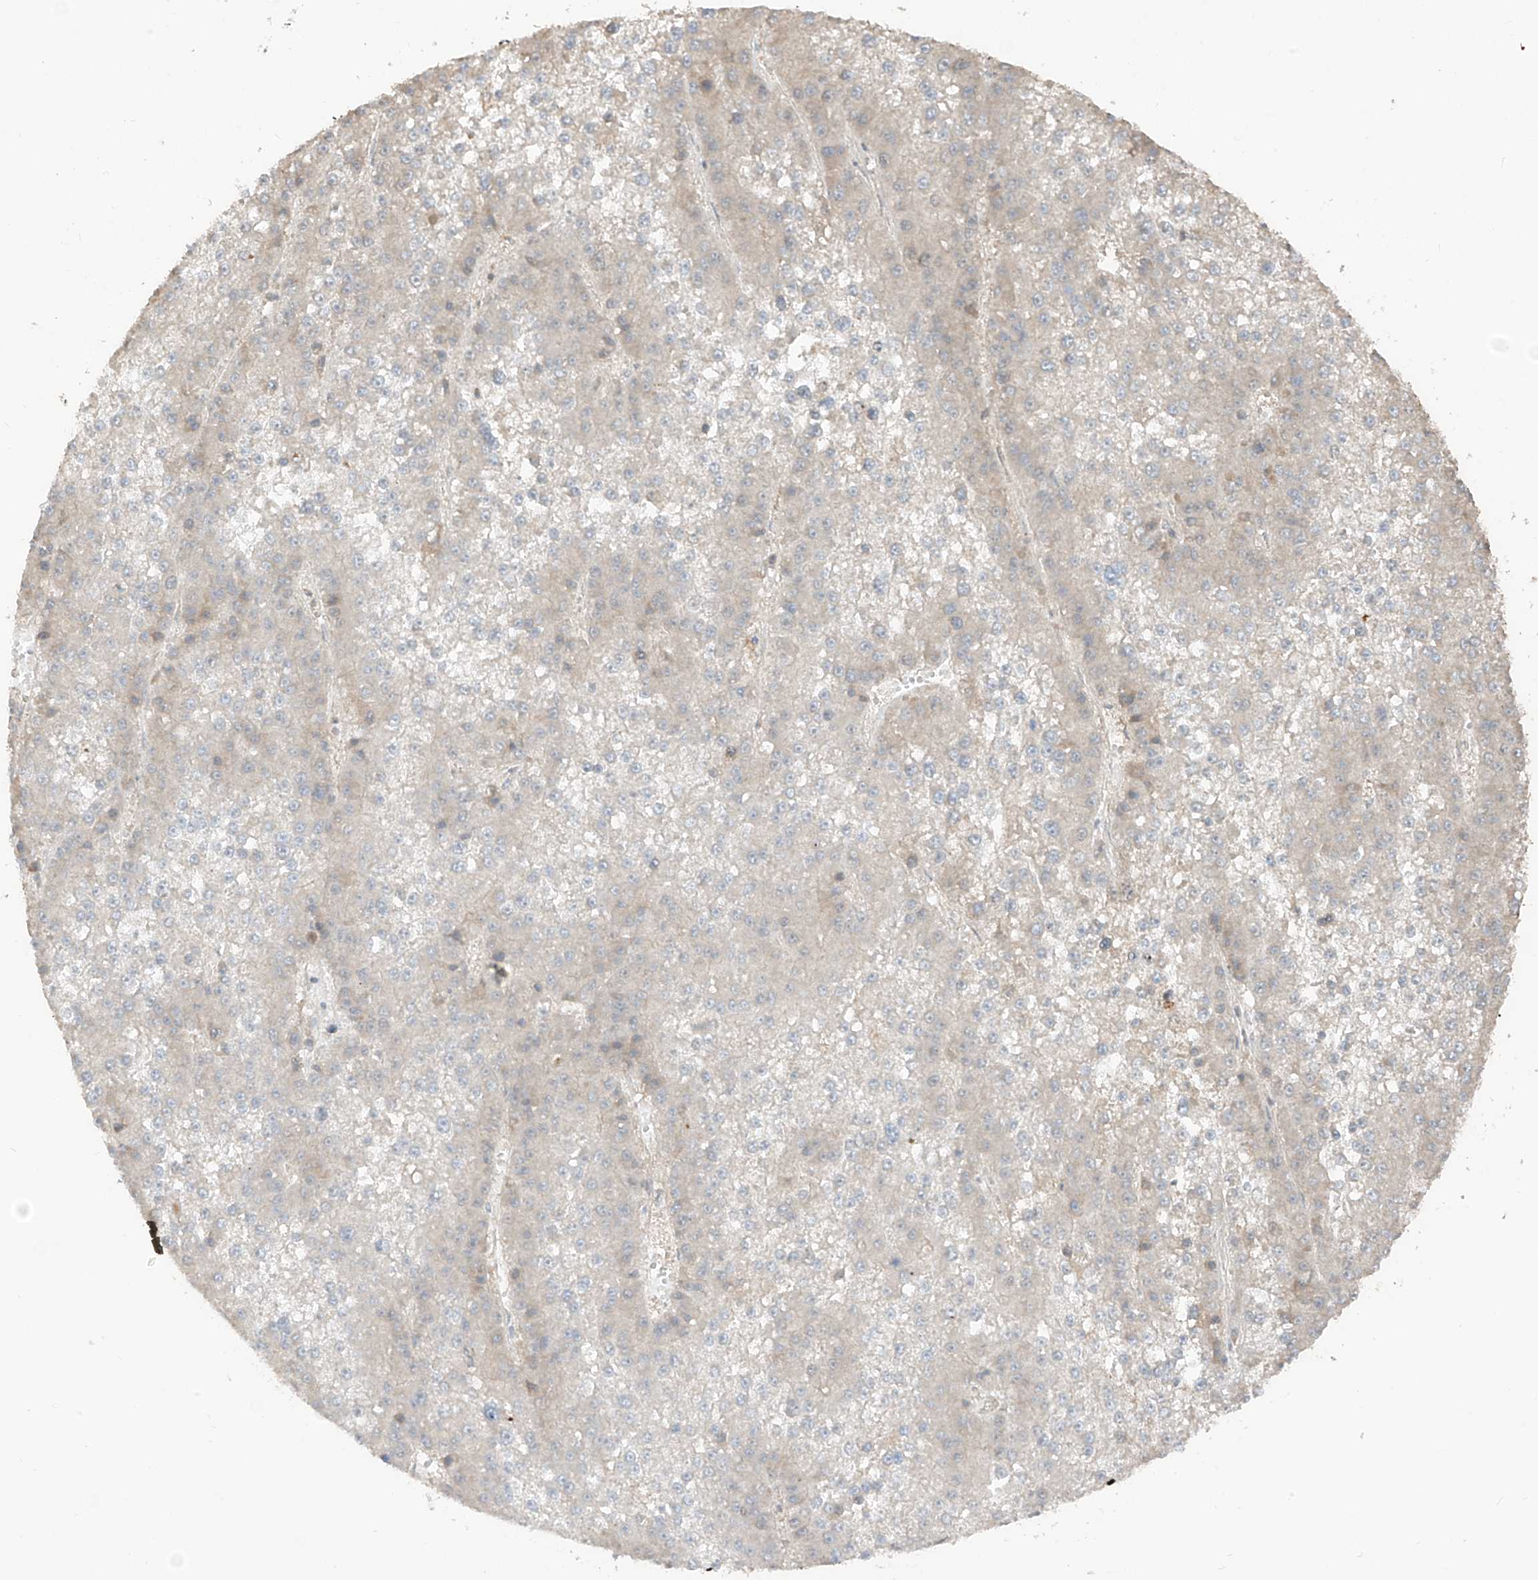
{"staining": {"intensity": "negative", "quantity": "none", "location": "none"}, "tissue": "liver cancer", "cell_type": "Tumor cells", "image_type": "cancer", "snomed": [{"axis": "morphology", "description": "Carcinoma, Hepatocellular, NOS"}, {"axis": "topography", "description": "Liver"}], "caption": "There is no significant positivity in tumor cells of liver hepatocellular carcinoma.", "gene": "COLGALT2", "patient": {"sex": "female", "age": 73}}